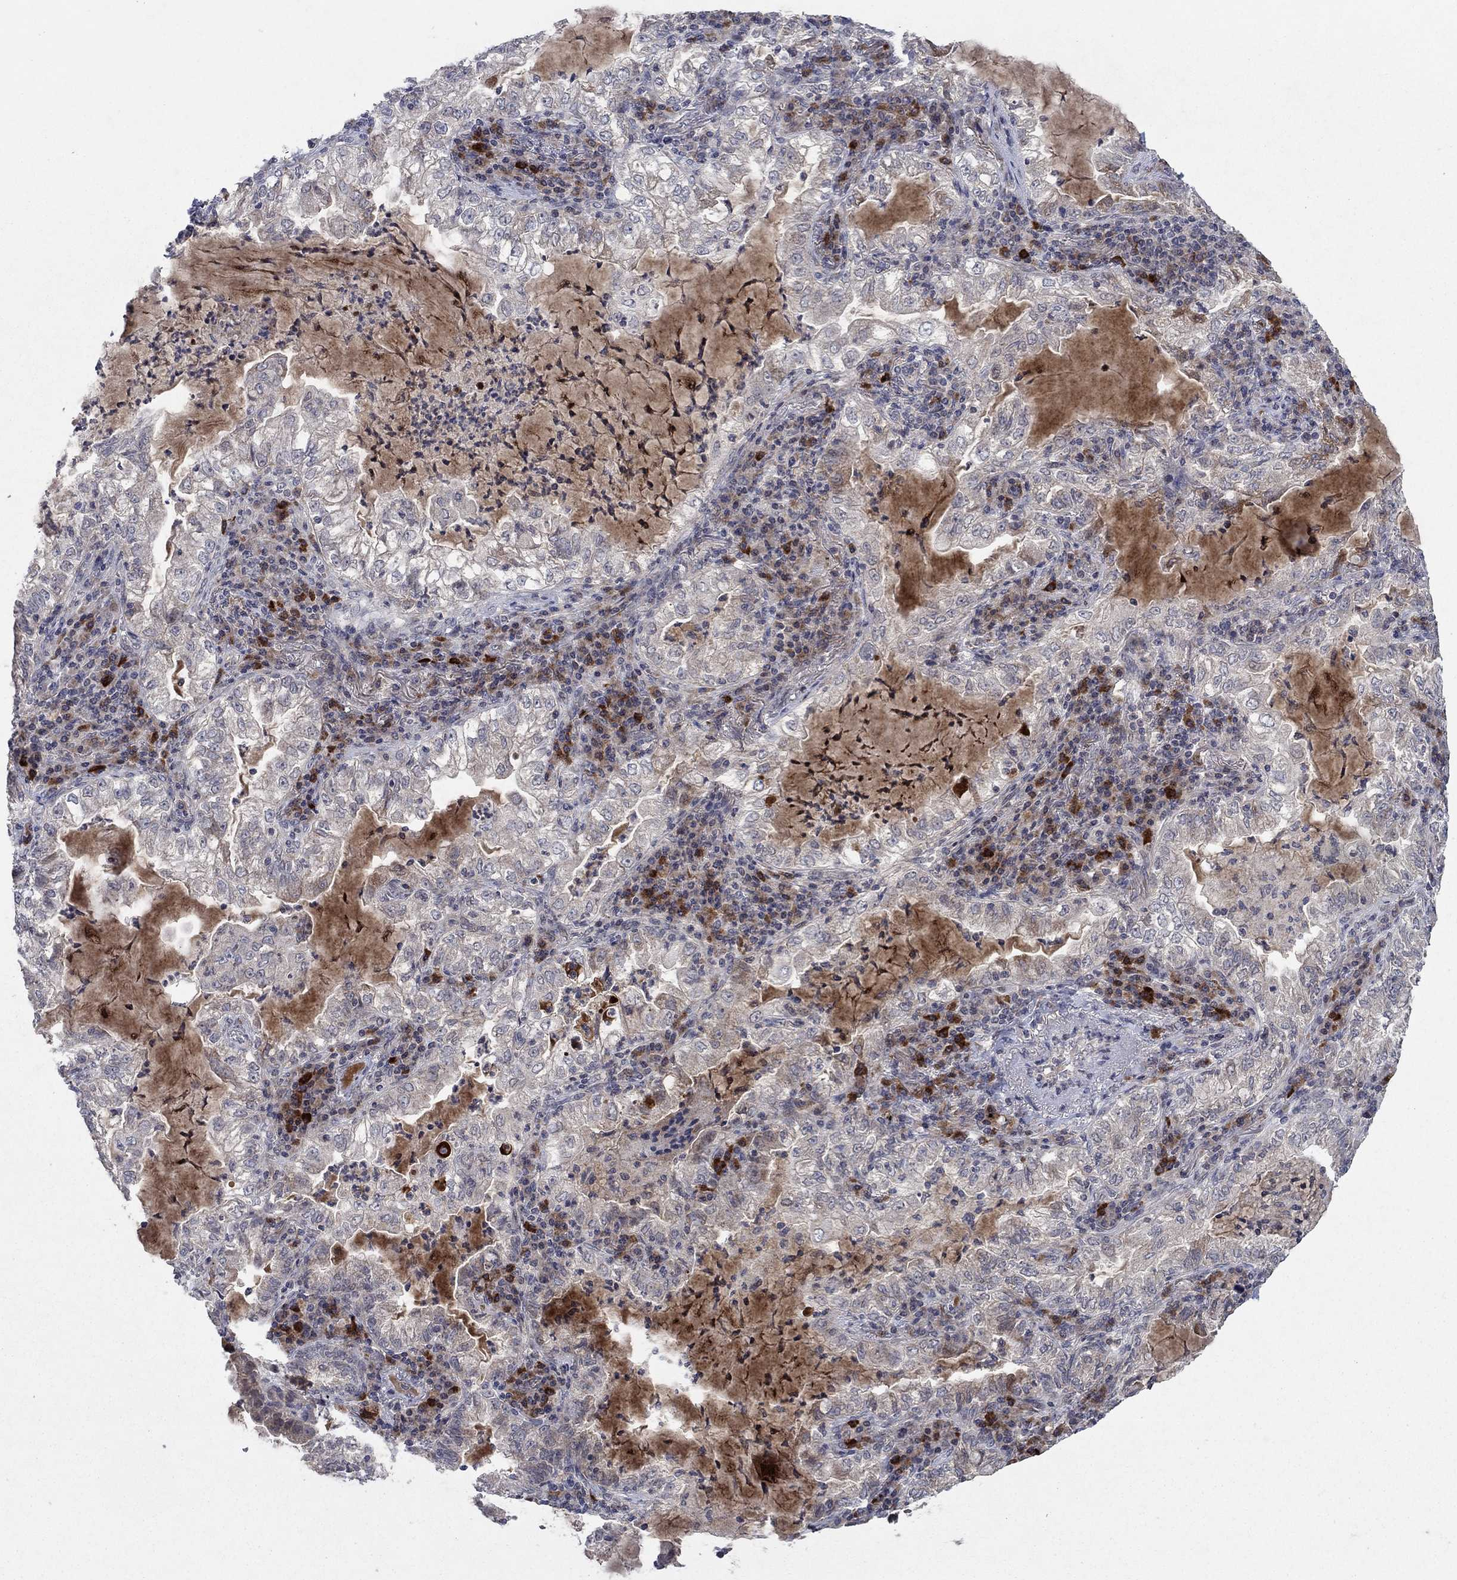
{"staining": {"intensity": "negative", "quantity": "none", "location": "none"}, "tissue": "lung cancer", "cell_type": "Tumor cells", "image_type": "cancer", "snomed": [{"axis": "morphology", "description": "Adenocarcinoma, NOS"}, {"axis": "topography", "description": "Lung"}], "caption": "Immunohistochemistry image of lung cancer stained for a protein (brown), which reveals no expression in tumor cells.", "gene": "IL4", "patient": {"sex": "female", "age": 73}}